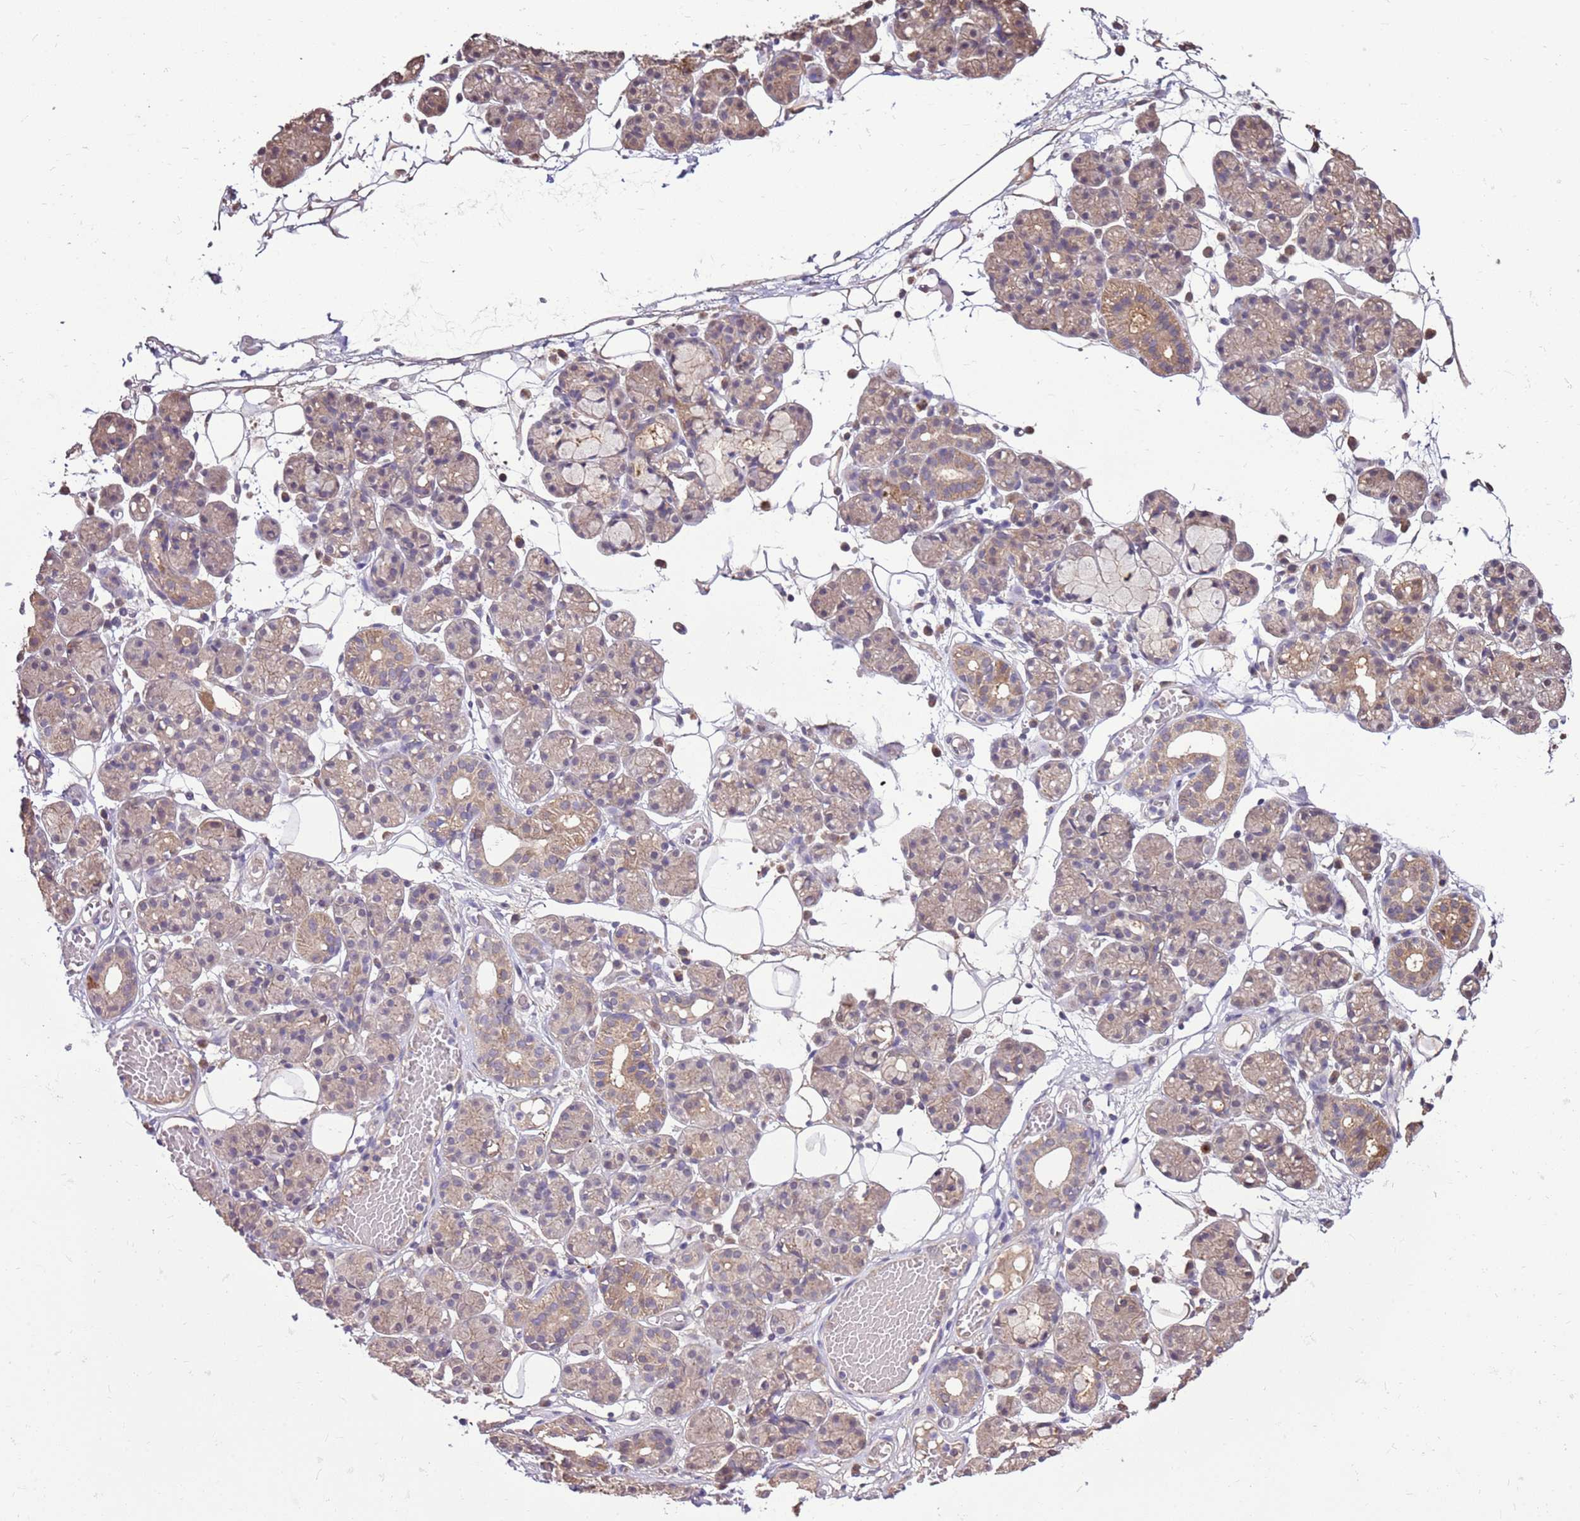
{"staining": {"intensity": "weak", "quantity": "25%-75%", "location": "cytoplasmic/membranous"}, "tissue": "salivary gland", "cell_type": "Glandular cells", "image_type": "normal", "snomed": [{"axis": "morphology", "description": "Normal tissue, NOS"}, {"axis": "topography", "description": "Salivary gland"}], "caption": "The immunohistochemical stain labels weak cytoplasmic/membranous positivity in glandular cells of unremarkable salivary gland. (Brightfield microscopy of DAB IHC at high magnification).", "gene": "BBS5", "patient": {"sex": "male", "age": 63}}